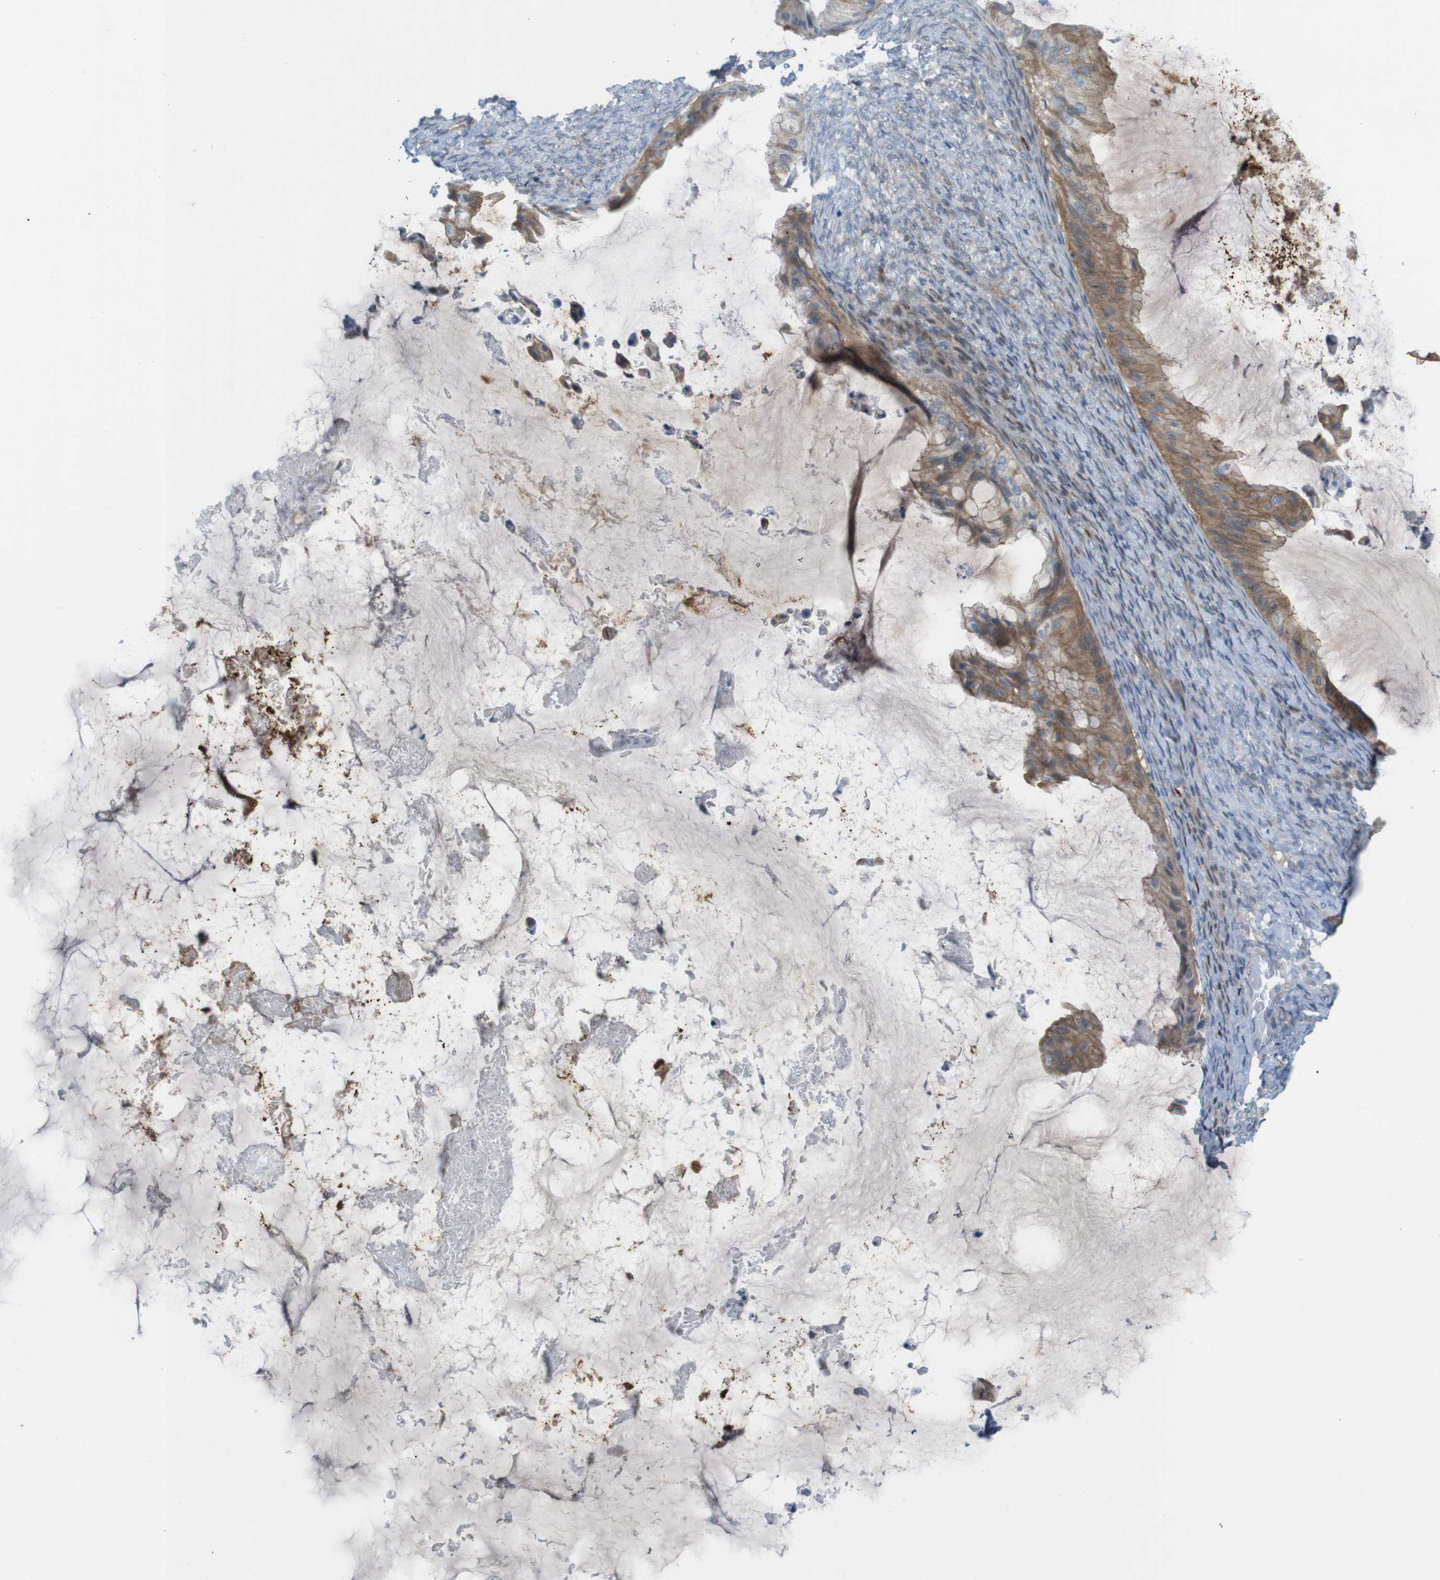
{"staining": {"intensity": "moderate", "quantity": ">75%", "location": "cytoplasmic/membranous"}, "tissue": "ovarian cancer", "cell_type": "Tumor cells", "image_type": "cancer", "snomed": [{"axis": "morphology", "description": "Cystadenocarcinoma, mucinous, NOS"}, {"axis": "topography", "description": "Ovary"}], "caption": "This is an image of immunohistochemistry (IHC) staining of ovarian cancer (mucinous cystadenocarcinoma), which shows moderate positivity in the cytoplasmic/membranous of tumor cells.", "gene": "ABHD15", "patient": {"sex": "female", "age": 61}}